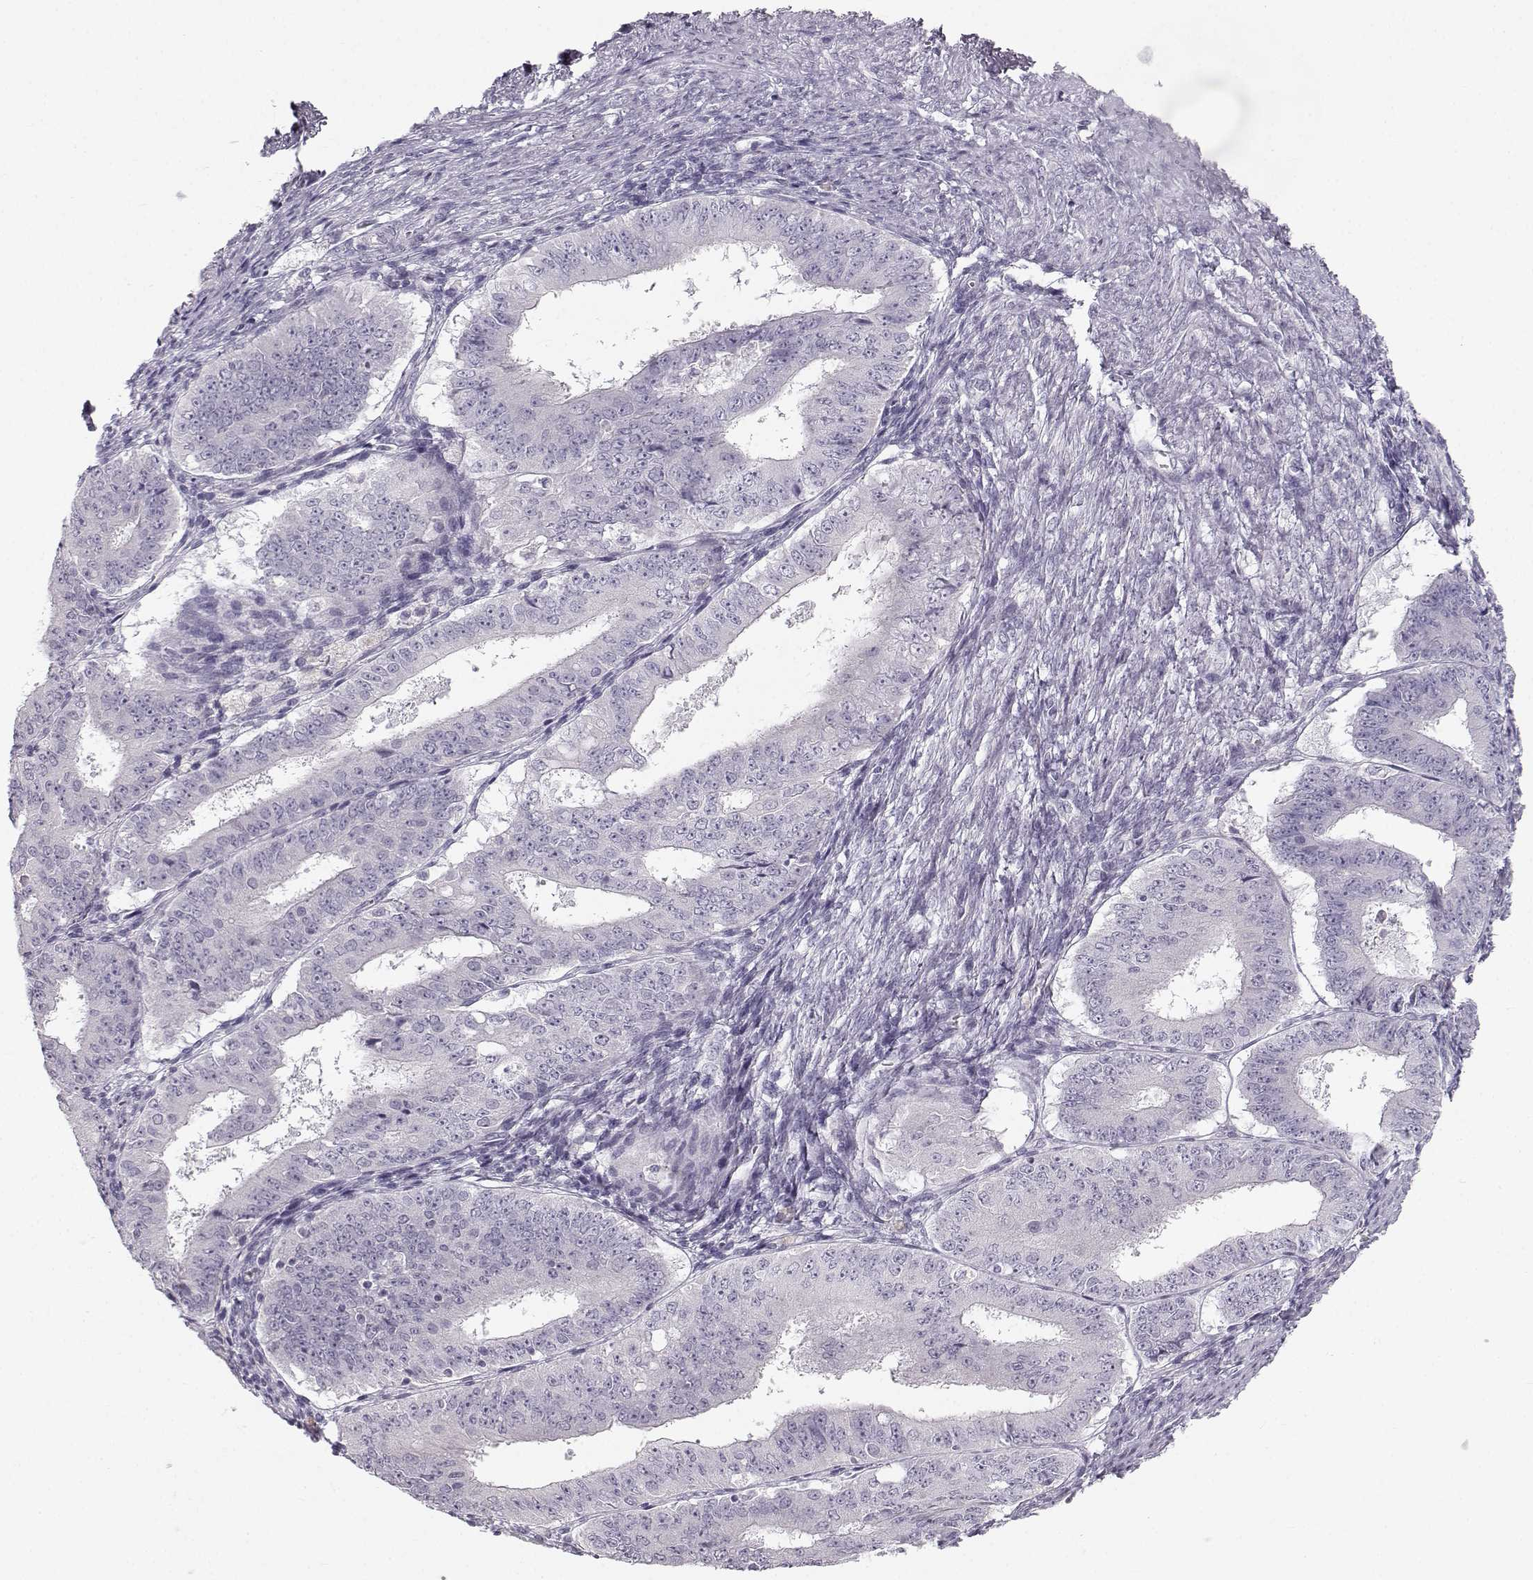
{"staining": {"intensity": "negative", "quantity": "none", "location": "none"}, "tissue": "ovarian cancer", "cell_type": "Tumor cells", "image_type": "cancer", "snomed": [{"axis": "morphology", "description": "Carcinoma, endometroid"}, {"axis": "topography", "description": "Ovary"}], "caption": "A micrograph of human ovarian cancer is negative for staining in tumor cells. (DAB (3,3'-diaminobenzidine) immunohistochemistry, high magnification).", "gene": "OIP5", "patient": {"sex": "female", "age": 42}}